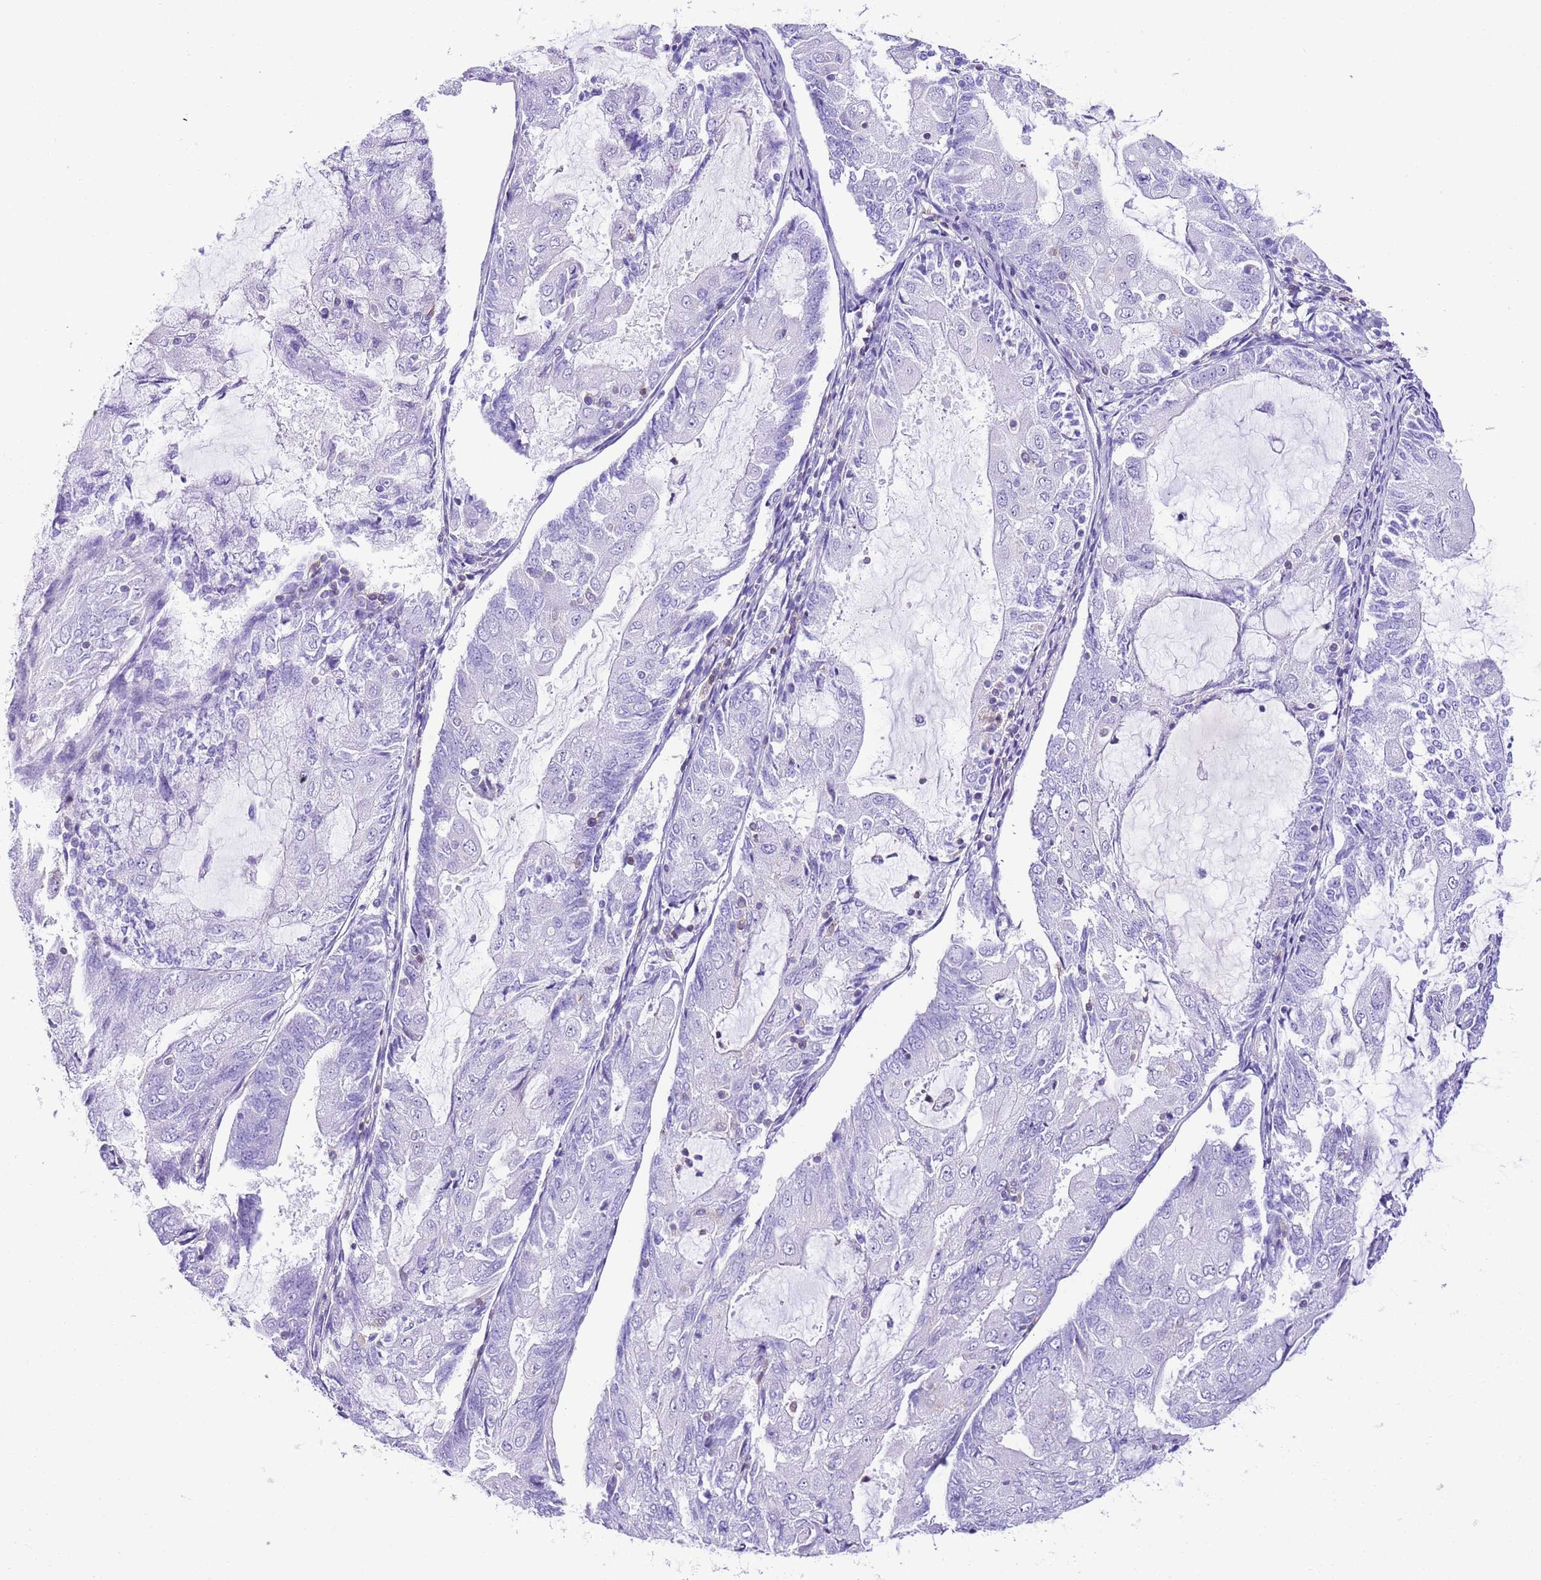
{"staining": {"intensity": "negative", "quantity": "none", "location": "none"}, "tissue": "endometrial cancer", "cell_type": "Tumor cells", "image_type": "cancer", "snomed": [{"axis": "morphology", "description": "Adenocarcinoma, NOS"}, {"axis": "topography", "description": "Endometrium"}], "caption": "The photomicrograph demonstrates no significant staining in tumor cells of endometrial adenocarcinoma.", "gene": "CNN2", "patient": {"sex": "female", "age": 81}}